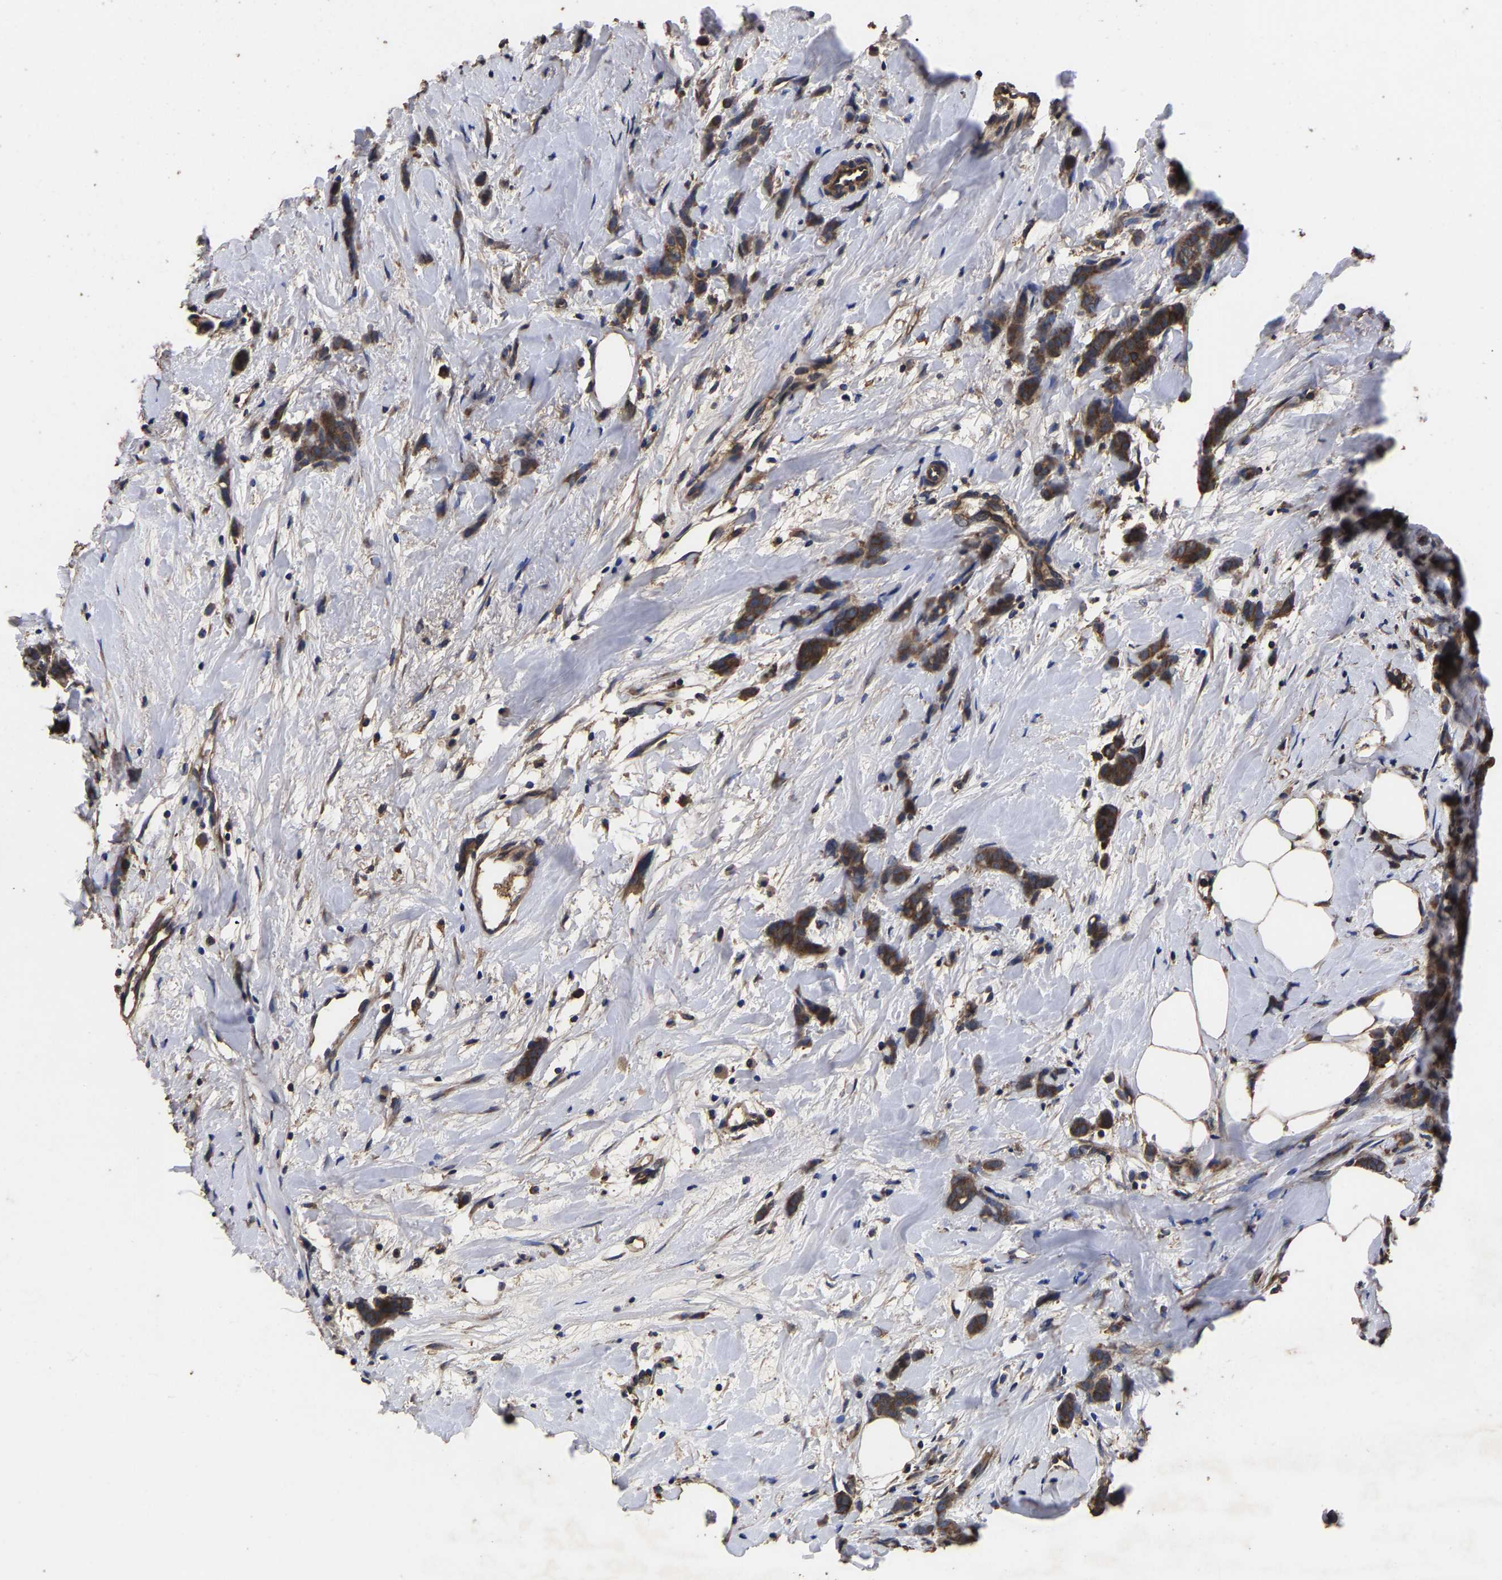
{"staining": {"intensity": "strong", "quantity": ">75%", "location": "cytoplasmic/membranous"}, "tissue": "breast cancer", "cell_type": "Tumor cells", "image_type": "cancer", "snomed": [{"axis": "morphology", "description": "Lobular carcinoma, in situ"}, {"axis": "morphology", "description": "Lobular carcinoma"}, {"axis": "topography", "description": "Breast"}], "caption": "A brown stain shows strong cytoplasmic/membranous staining of a protein in human lobular carcinoma (breast) tumor cells.", "gene": "ITCH", "patient": {"sex": "female", "age": 41}}